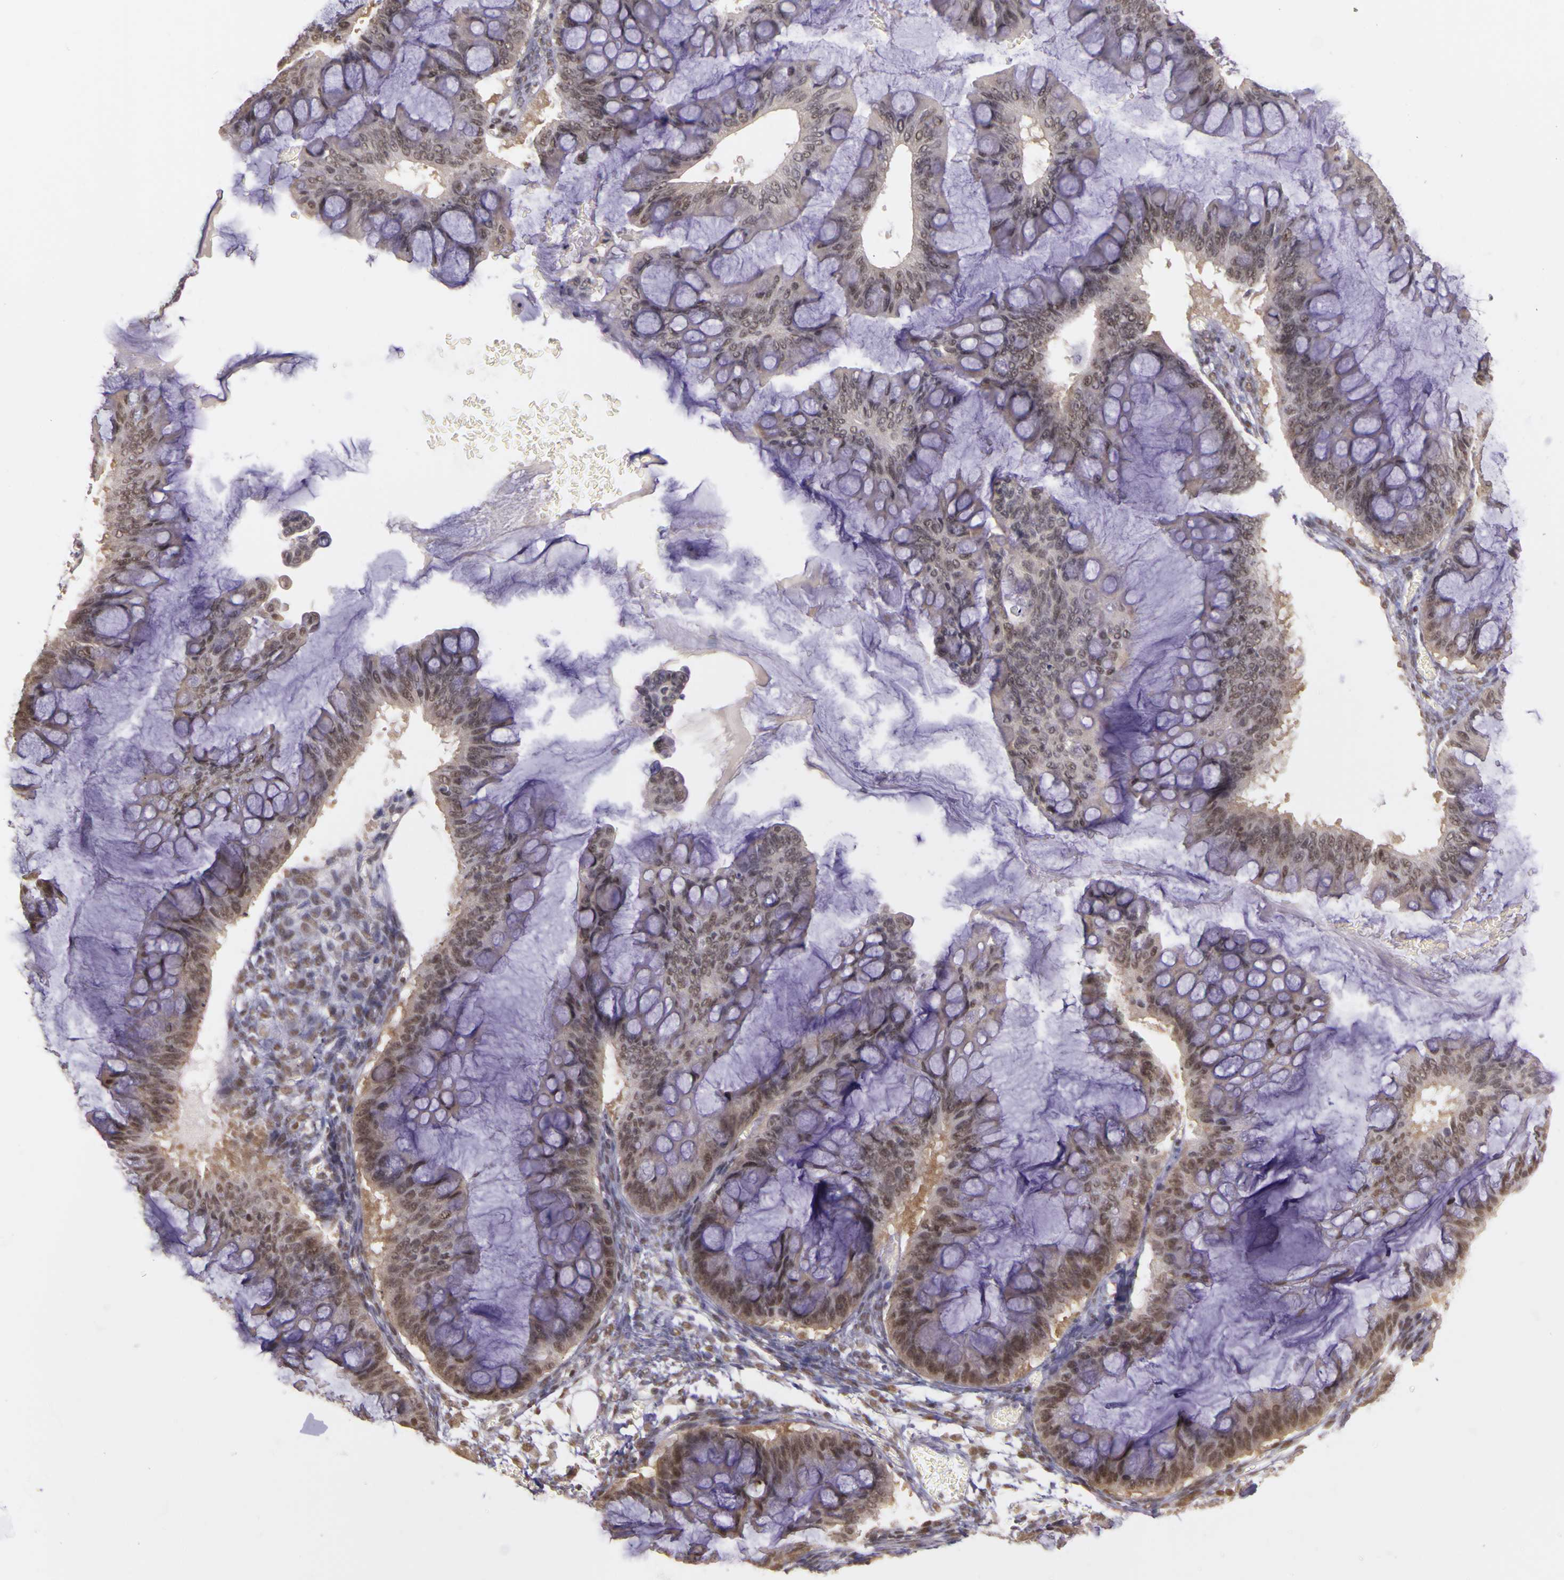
{"staining": {"intensity": "weak", "quantity": ">75%", "location": "nuclear"}, "tissue": "ovarian cancer", "cell_type": "Tumor cells", "image_type": "cancer", "snomed": [{"axis": "morphology", "description": "Cystadenocarcinoma, mucinous, NOS"}, {"axis": "topography", "description": "Ovary"}], "caption": "Immunohistochemistry photomicrograph of human ovarian mucinous cystadenocarcinoma stained for a protein (brown), which demonstrates low levels of weak nuclear positivity in about >75% of tumor cells.", "gene": "WDR13", "patient": {"sex": "female", "age": 73}}